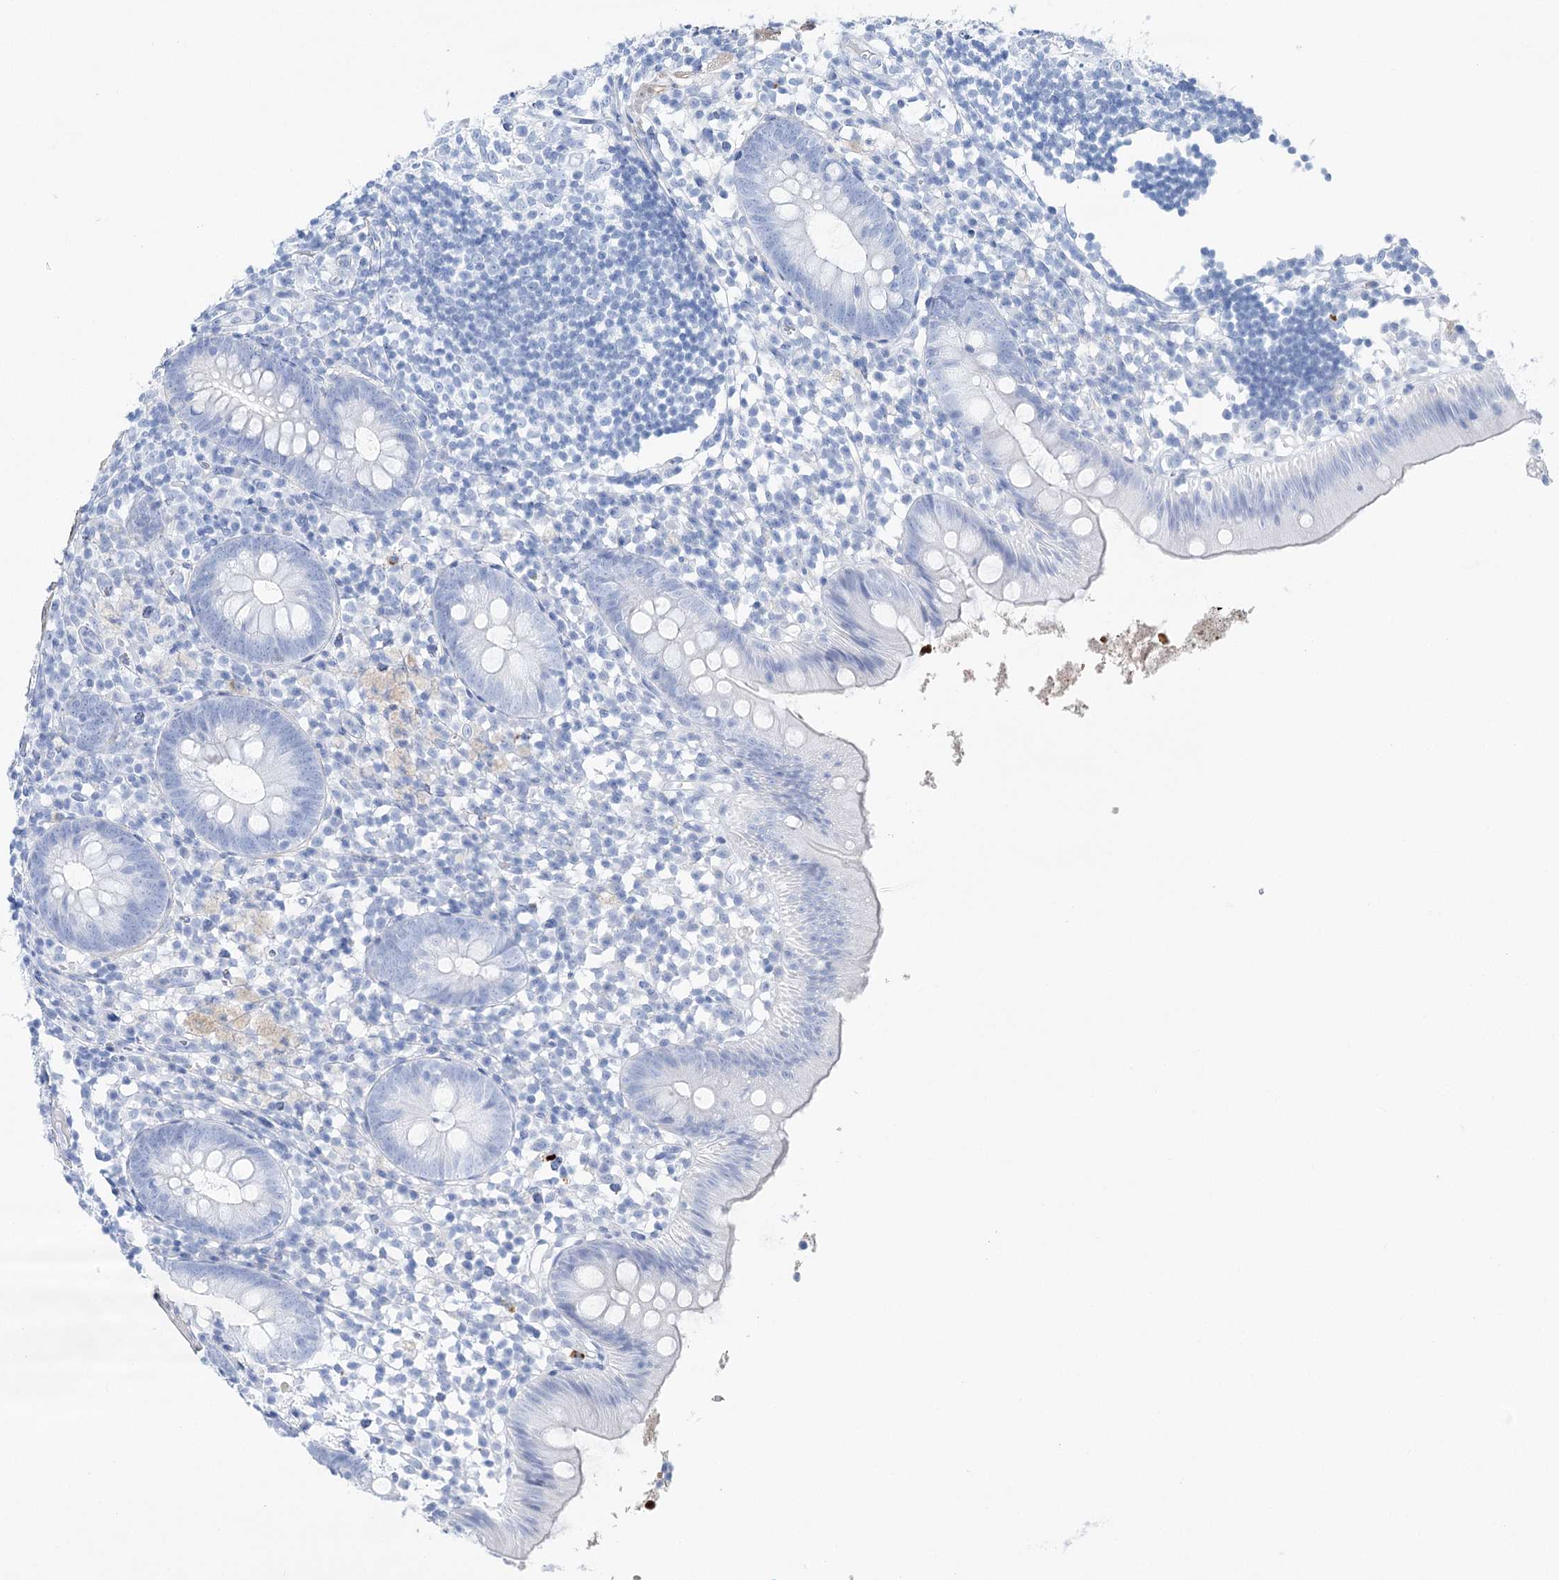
{"staining": {"intensity": "negative", "quantity": "none", "location": "none"}, "tissue": "appendix", "cell_type": "Glandular cells", "image_type": "normal", "snomed": [{"axis": "morphology", "description": "Normal tissue, NOS"}, {"axis": "topography", "description": "Appendix"}], "caption": "High power microscopy photomicrograph of an immunohistochemistry micrograph of normal appendix, revealing no significant staining in glandular cells.", "gene": "CSN3", "patient": {"sex": "female", "age": 20}}